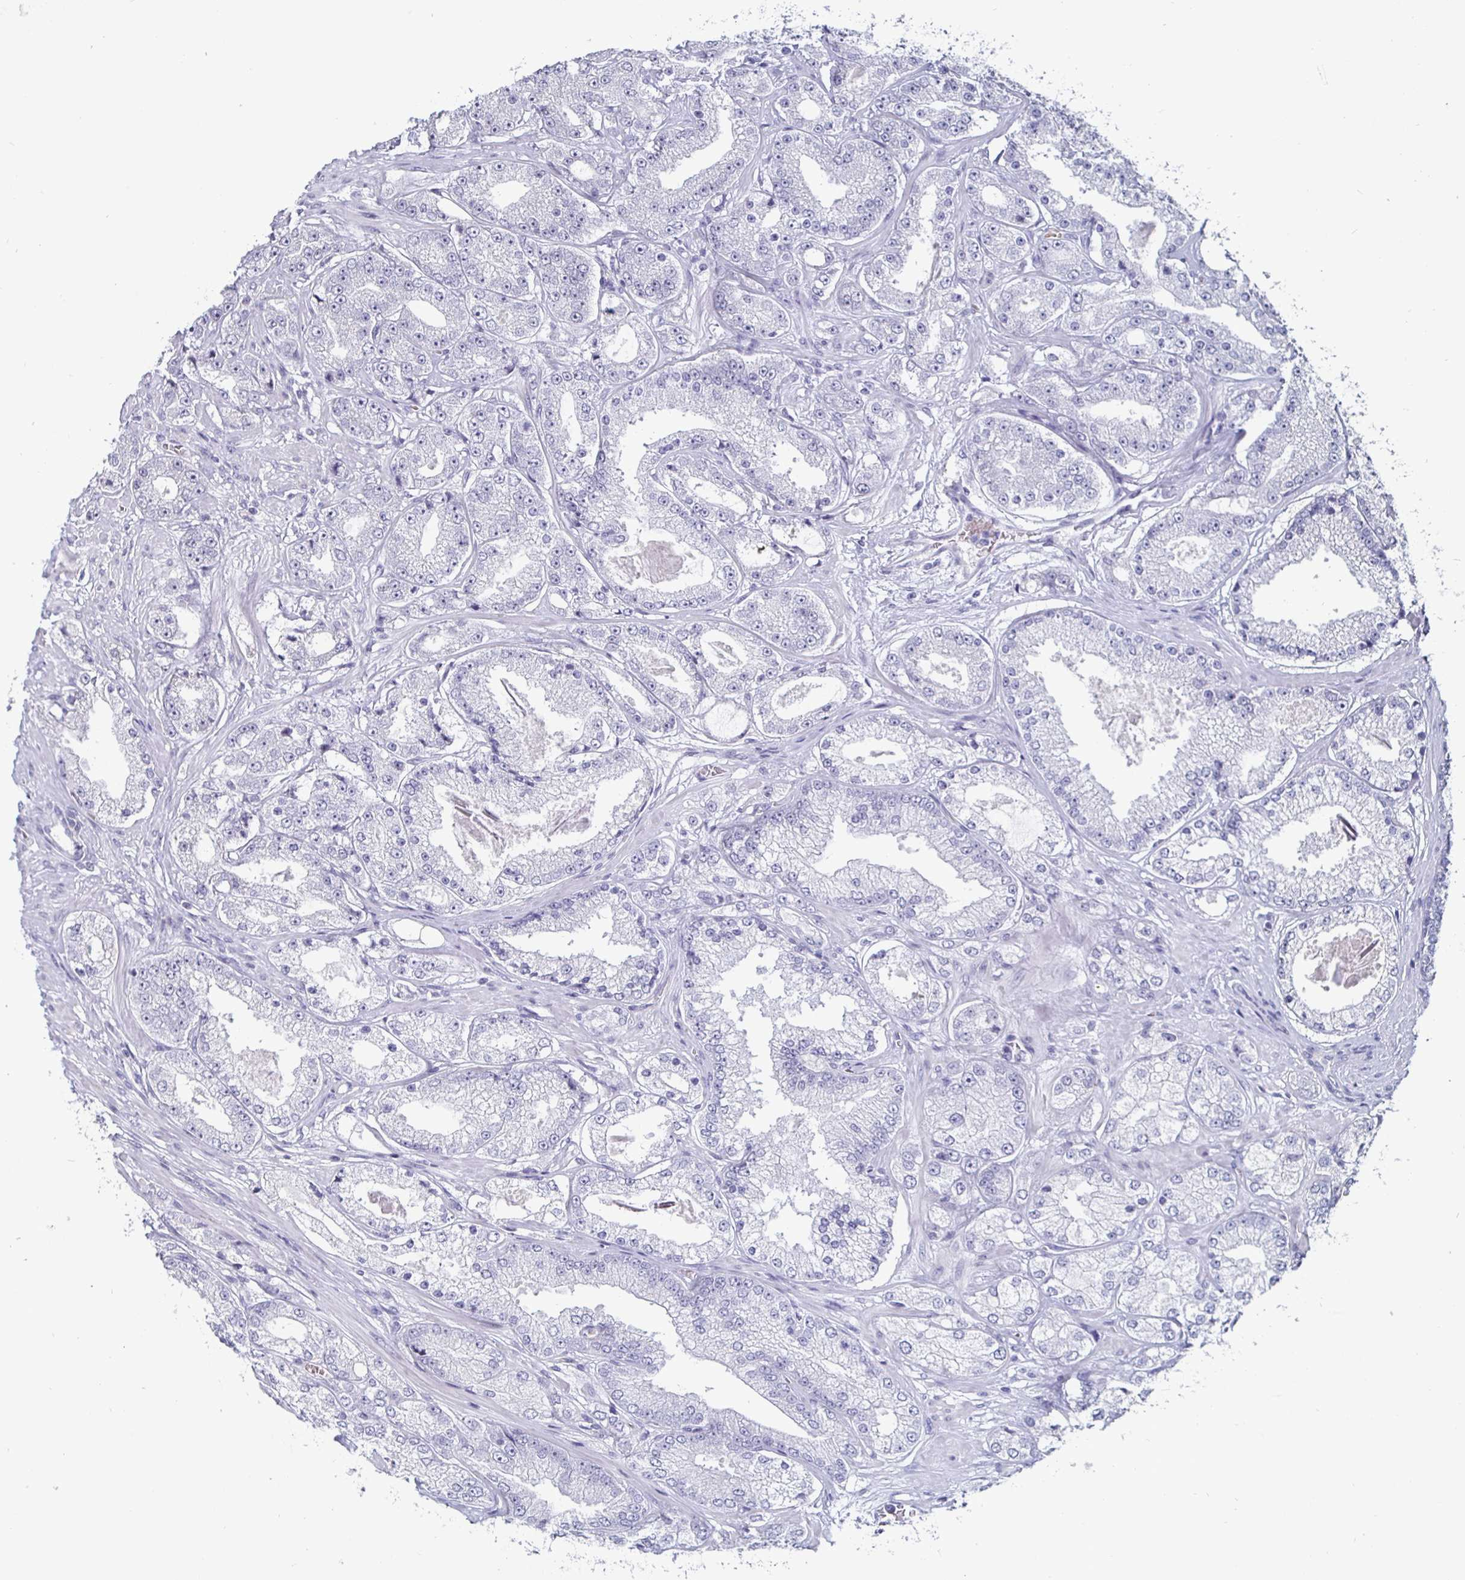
{"staining": {"intensity": "negative", "quantity": "none", "location": "none"}, "tissue": "prostate cancer", "cell_type": "Tumor cells", "image_type": "cancer", "snomed": [{"axis": "morphology", "description": "Normal tissue, NOS"}, {"axis": "morphology", "description": "Adenocarcinoma, High grade"}, {"axis": "topography", "description": "Prostate"}, {"axis": "topography", "description": "Peripheral nerve tissue"}], "caption": "Human adenocarcinoma (high-grade) (prostate) stained for a protein using IHC displays no expression in tumor cells.", "gene": "OOSP2", "patient": {"sex": "male", "age": 68}}